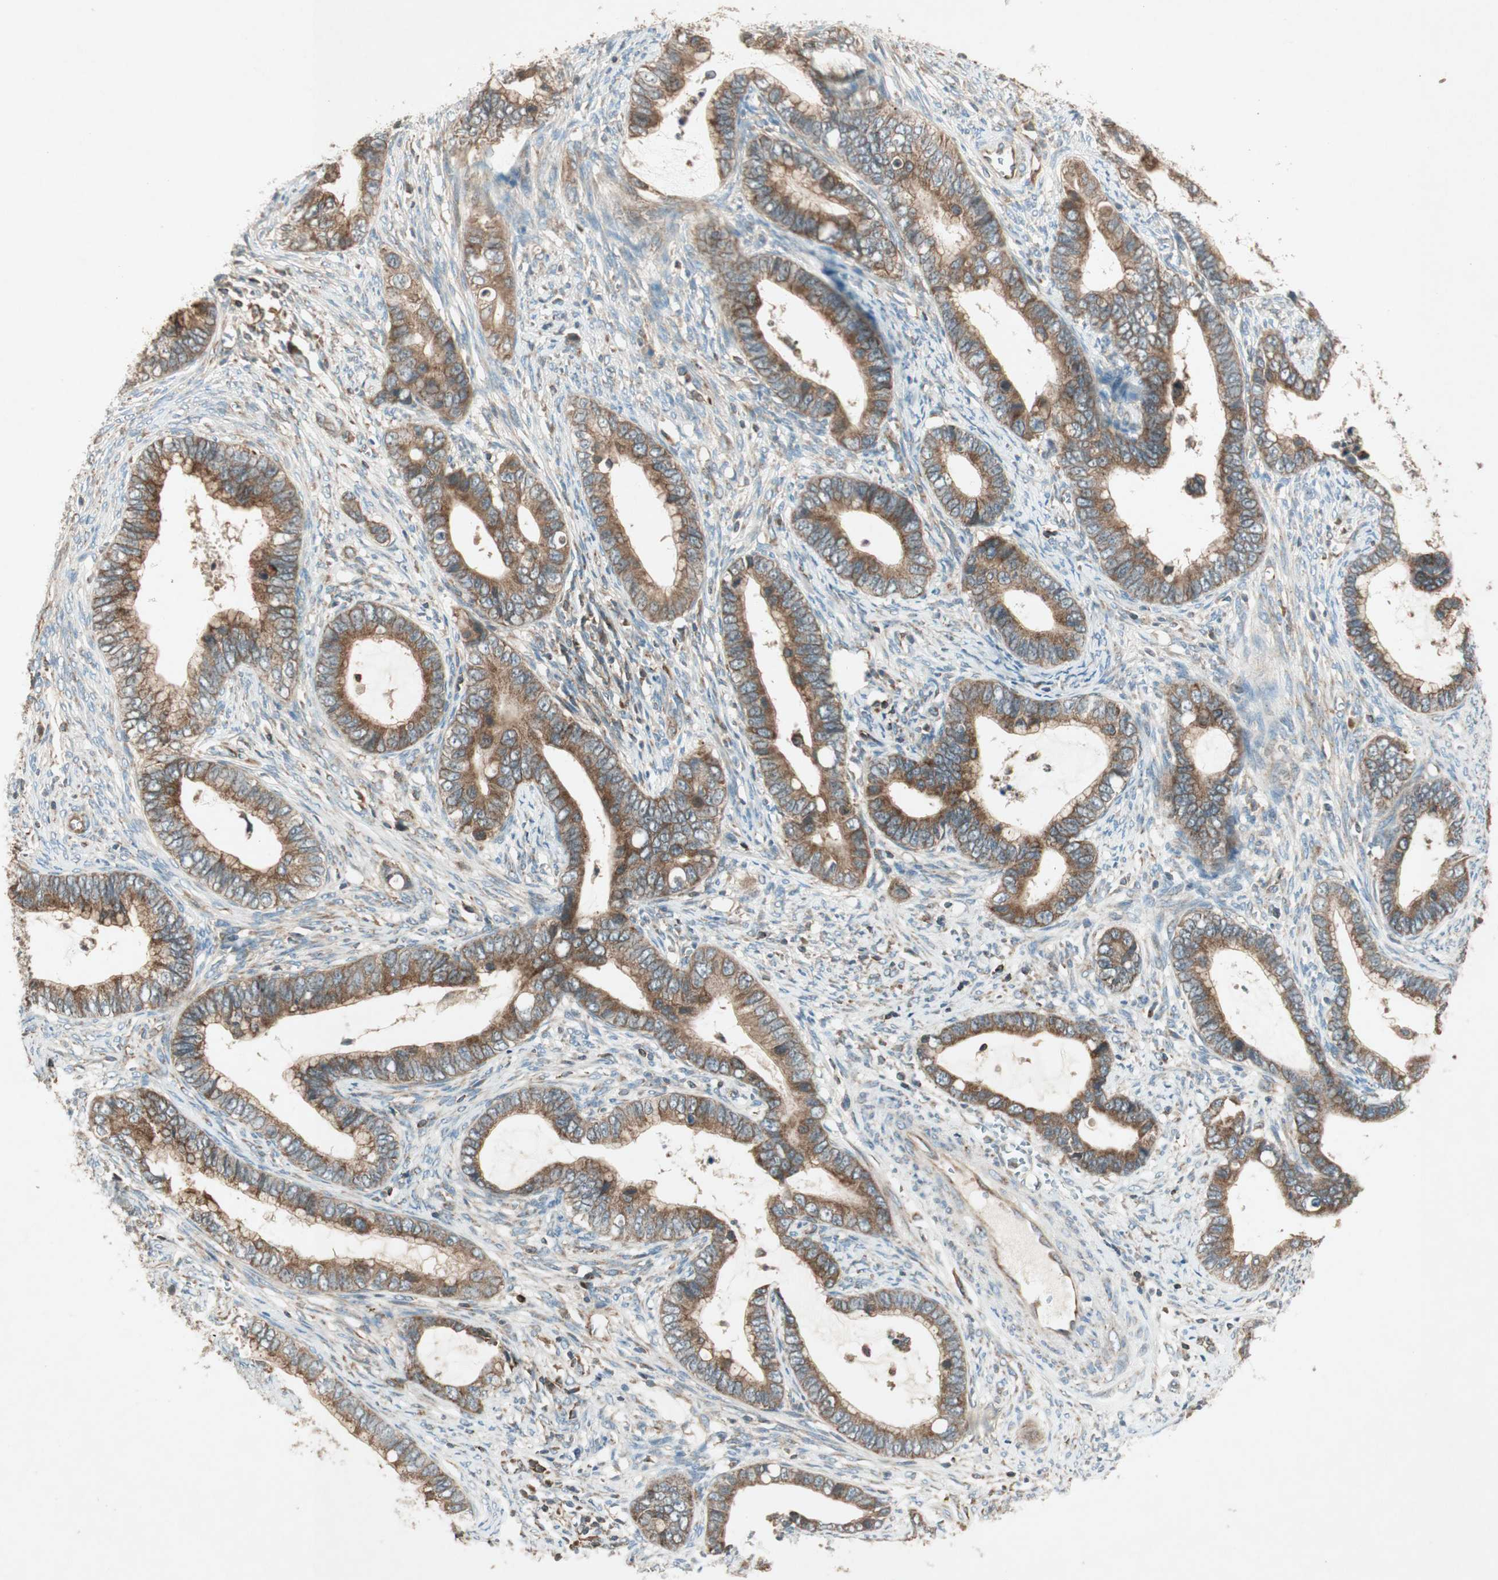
{"staining": {"intensity": "strong", "quantity": ">75%", "location": "cytoplasmic/membranous"}, "tissue": "cervical cancer", "cell_type": "Tumor cells", "image_type": "cancer", "snomed": [{"axis": "morphology", "description": "Adenocarcinoma, NOS"}, {"axis": "topography", "description": "Cervix"}], "caption": "IHC histopathology image of human adenocarcinoma (cervical) stained for a protein (brown), which displays high levels of strong cytoplasmic/membranous expression in approximately >75% of tumor cells.", "gene": "CHADL", "patient": {"sex": "female", "age": 44}}